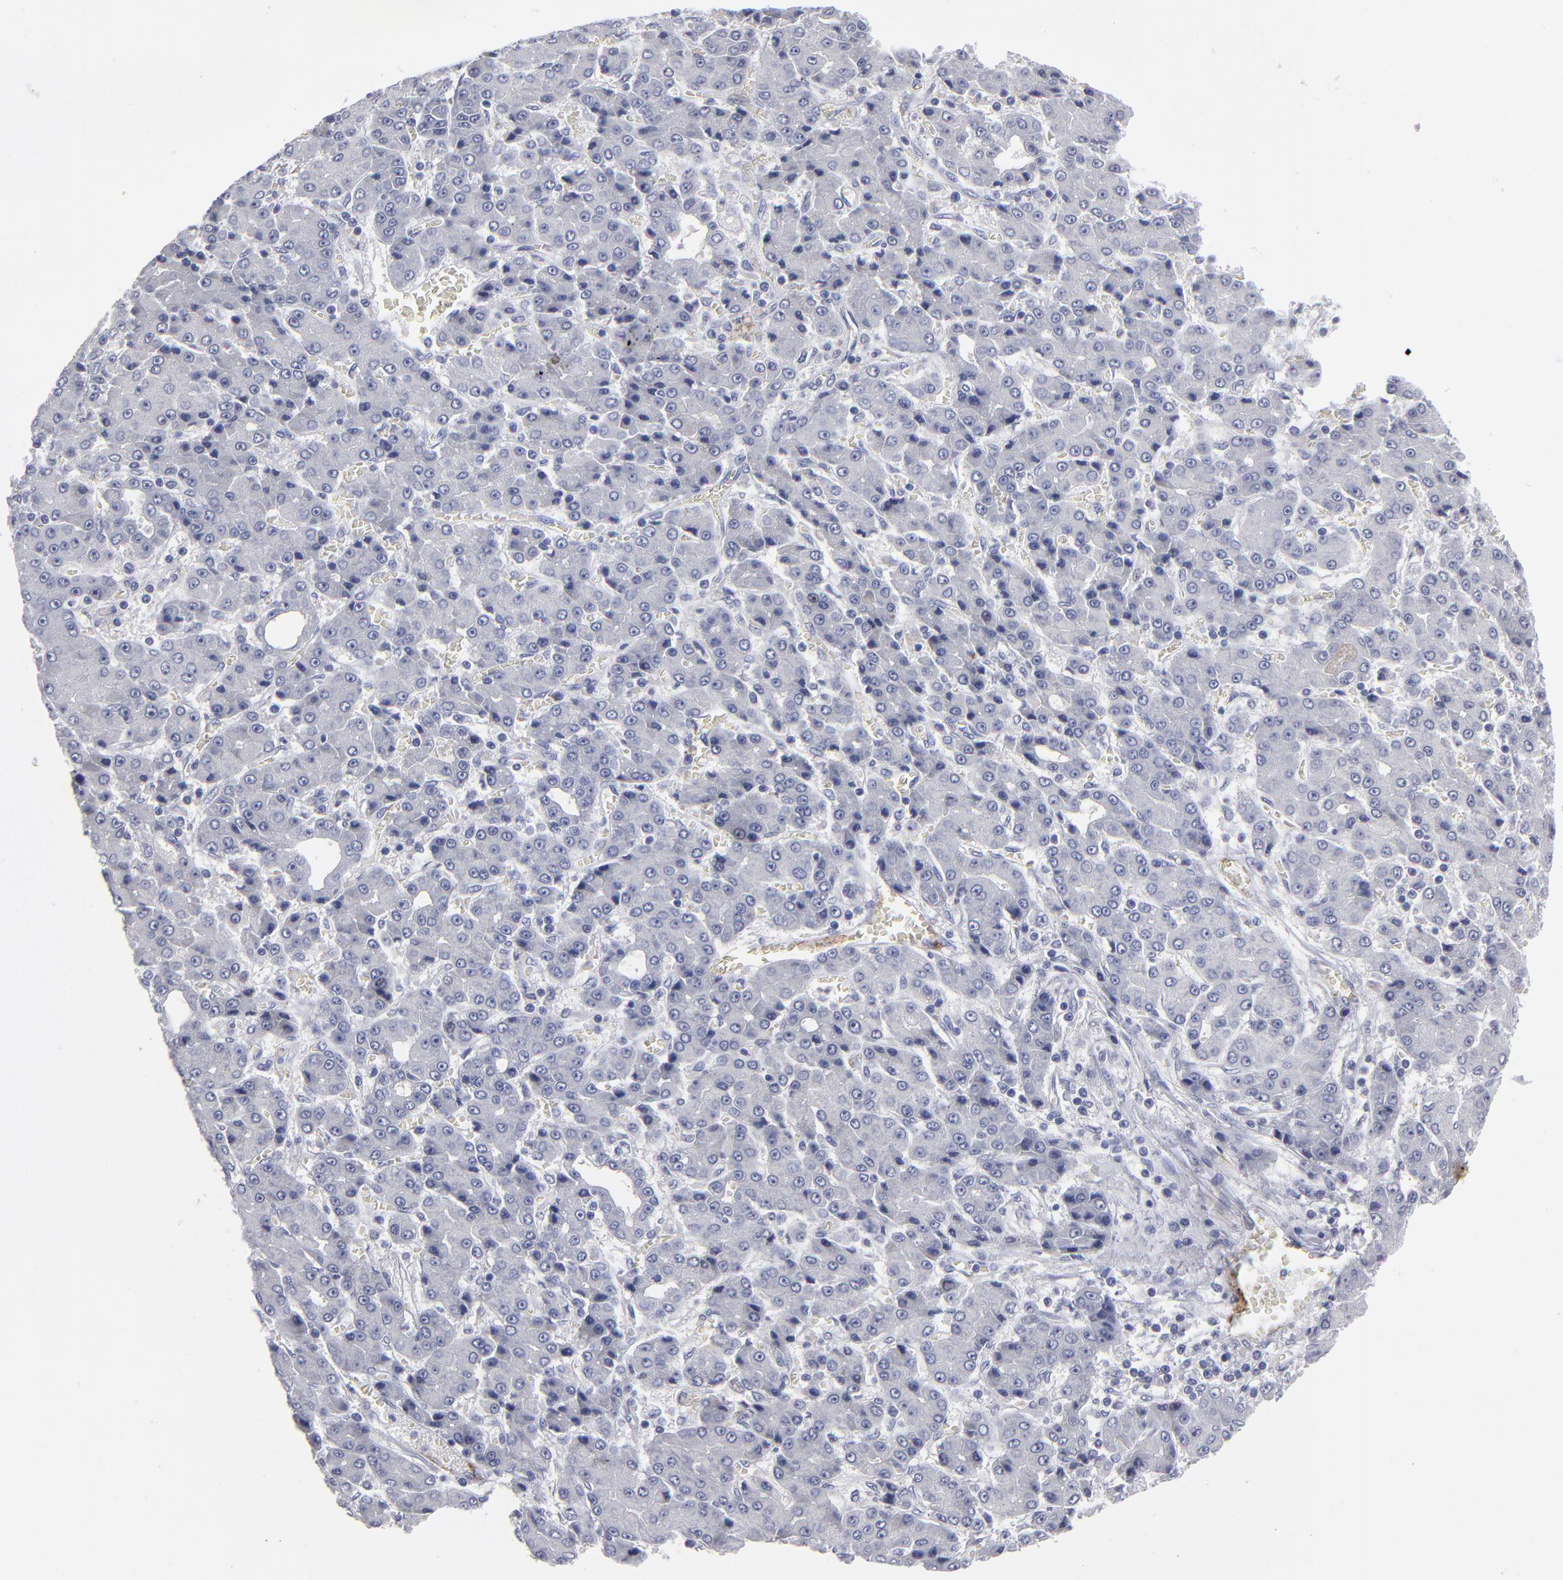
{"staining": {"intensity": "negative", "quantity": "none", "location": "none"}, "tissue": "liver cancer", "cell_type": "Tumor cells", "image_type": "cancer", "snomed": [{"axis": "morphology", "description": "Carcinoma, Hepatocellular, NOS"}, {"axis": "topography", "description": "Liver"}], "caption": "This is an immunohistochemistry (IHC) photomicrograph of human liver cancer. There is no positivity in tumor cells.", "gene": "CADM3", "patient": {"sex": "male", "age": 69}}